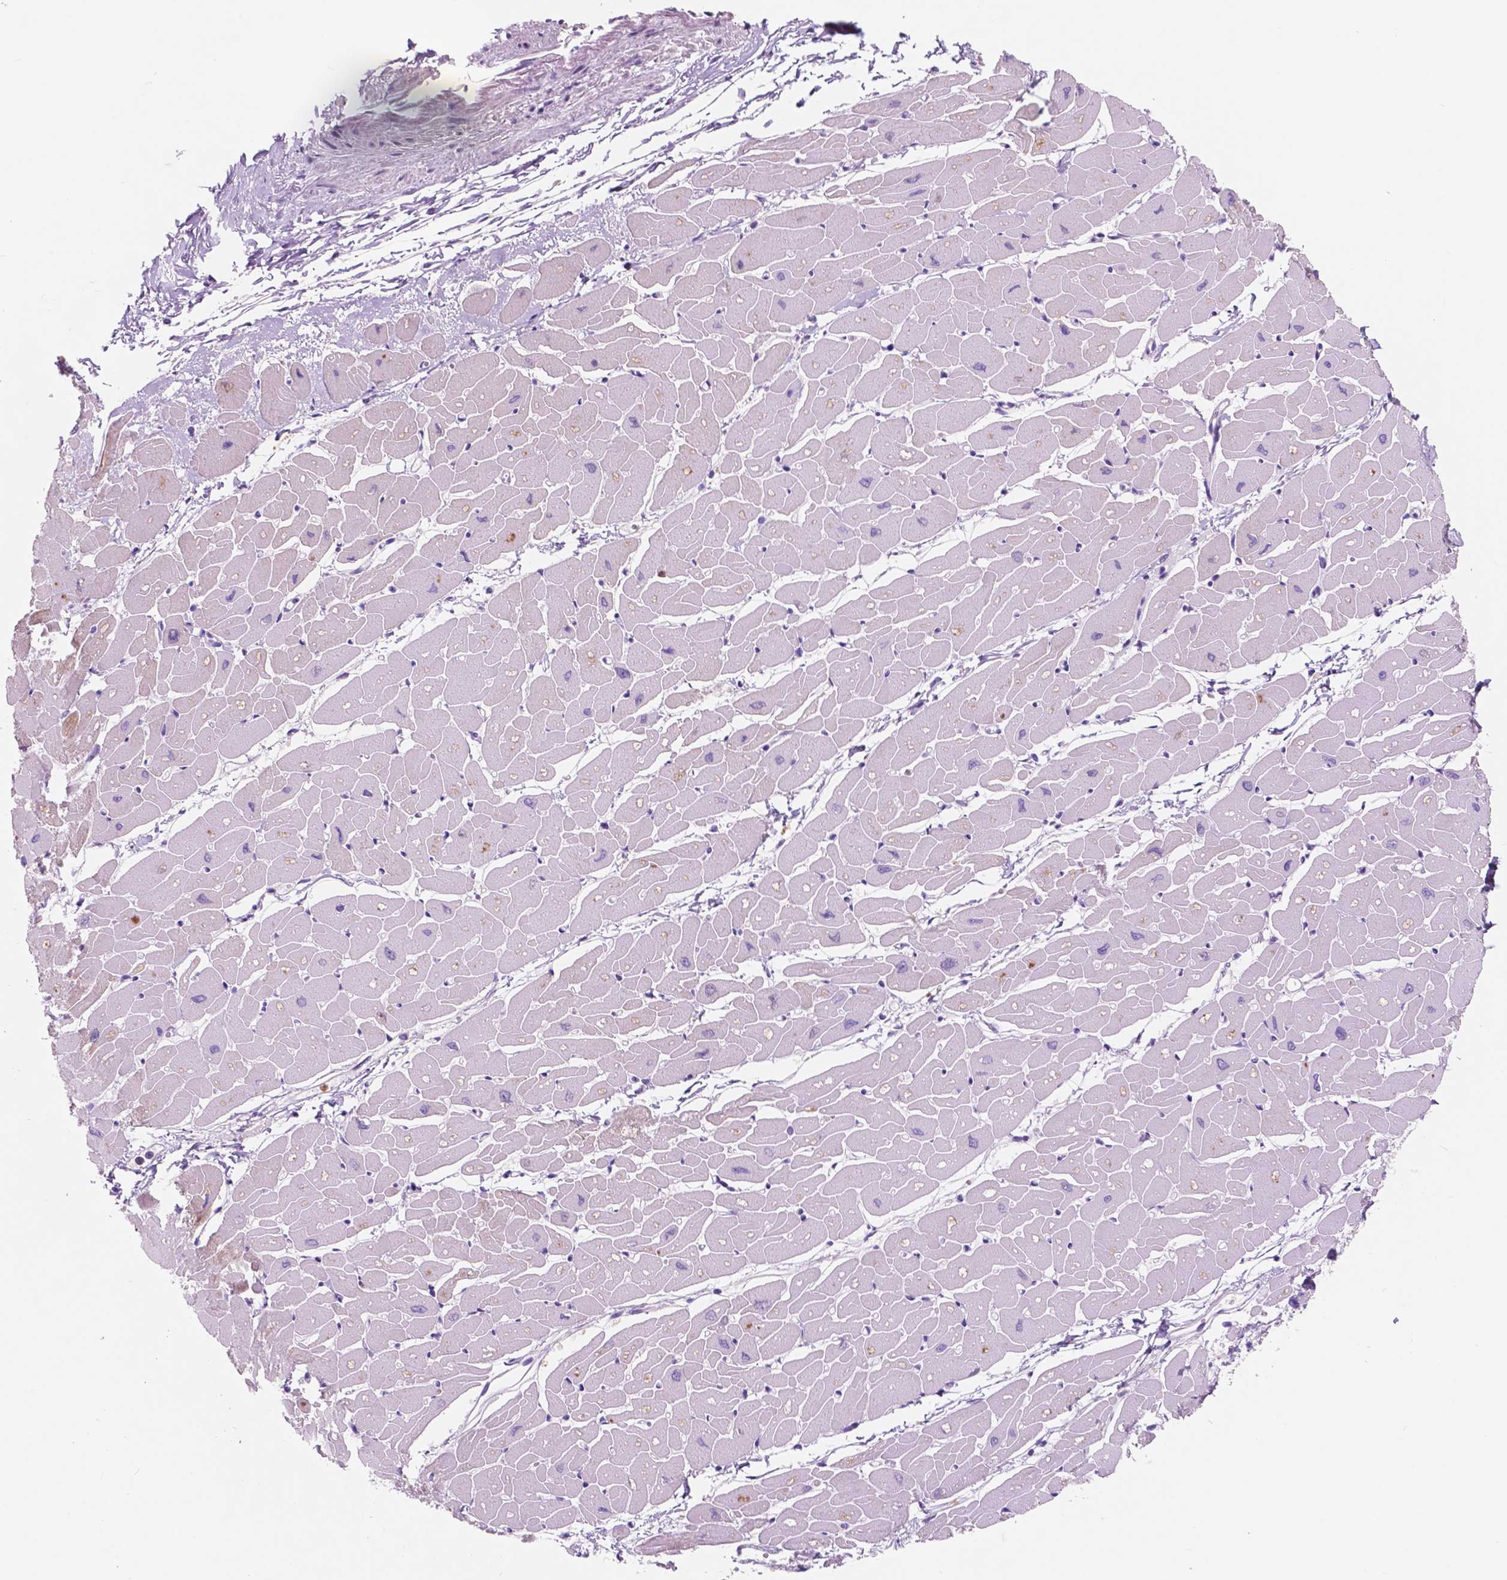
{"staining": {"intensity": "moderate", "quantity": "<25%", "location": "cytoplasmic/membranous"}, "tissue": "heart muscle", "cell_type": "Cardiomyocytes", "image_type": "normal", "snomed": [{"axis": "morphology", "description": "Normal tissue, NOS"}, {"axis": "topography", "description": "Heart"}], "caption": "A high-resolution micrograph shows immunohistochemistry staining of unremarkable heart muscle, which reveals moderate cytoplasmic/membranous expression in about <25% of cardiomyocytes.", "gene": "CUZD1", "patient": {"sex": "male", "age": 57}}